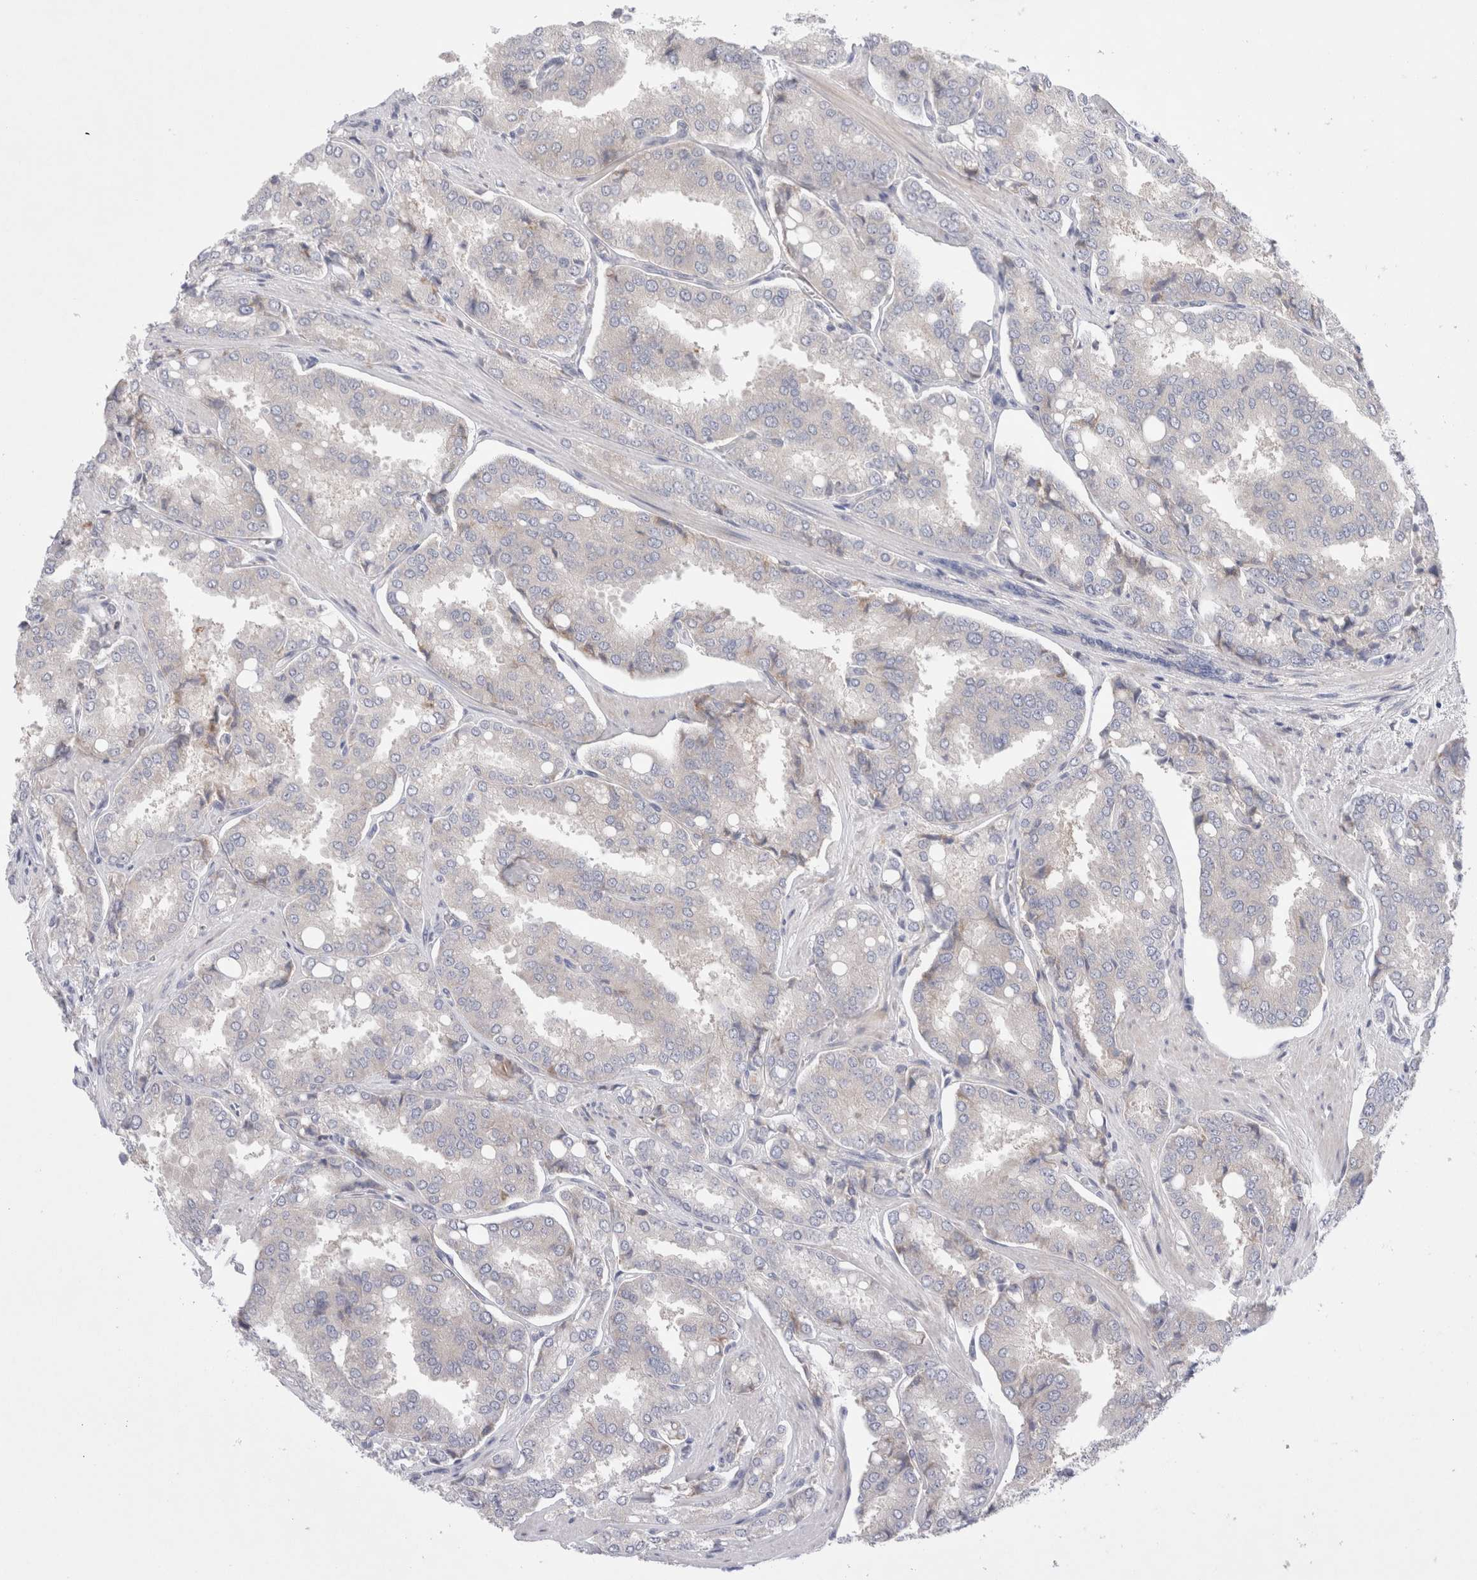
{"staining": {"intensity": "negative", "quantity": "none", "location": "none"}, "tissue": "prostate cancer", "cell_type": "Tumor cells", "image_type": "cancer", "snomed": [{"axis": "morphology", "description": "Adenocarcinoma, High grade"}, {"axis": "topography", "description": "Prostate"}], "caption": "Tumor cells show no significant staining in prostate cancer (high-grade adenocarcinoma). The staining was performed using DAB to visualize the protein expression in brown, while the nuclei were stained in blue with hematoxylin (Magnification: 20x).", "gene": "RBM12B", "patient": {"sex": "male", "age": 50}}